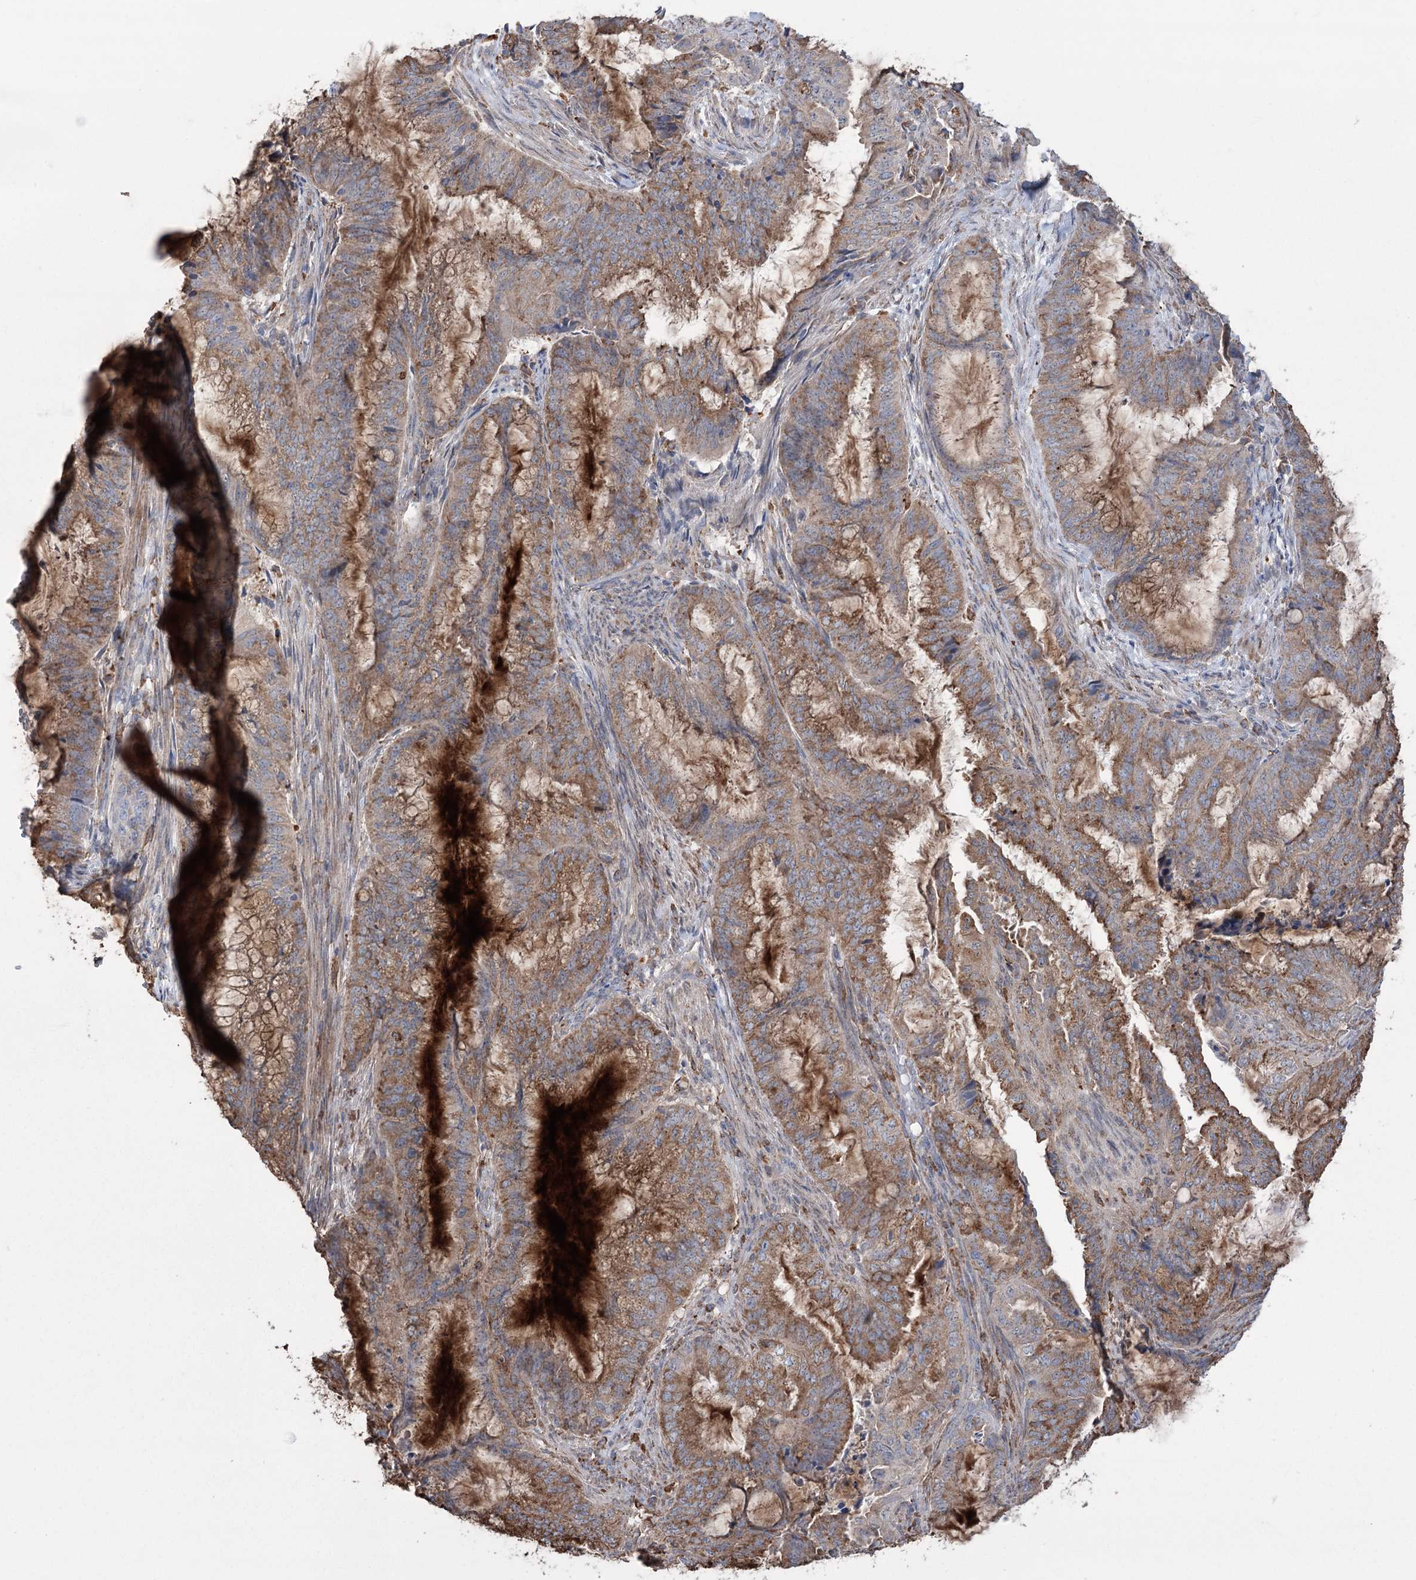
{"staining": {"intensity": "moderate", "quantity": ">75%", "location": "cytoplasmic/membranous"}, "tissue": "endometrial cancer", "cell_type": "Tumor cells", "image_type": "cancer", "snomed": [{"axis": "morphology", "description": "Adenocarcinoma, NOS"}, {"axis": "topography", "description": "Endometrium"}], "caption": "Endometrial adenocarcinoma stained with a protein marker demonstrates moderate staining in tumor cells.", "gene": "TRIM71", "patient": {"sex": "female", "age": 51}}